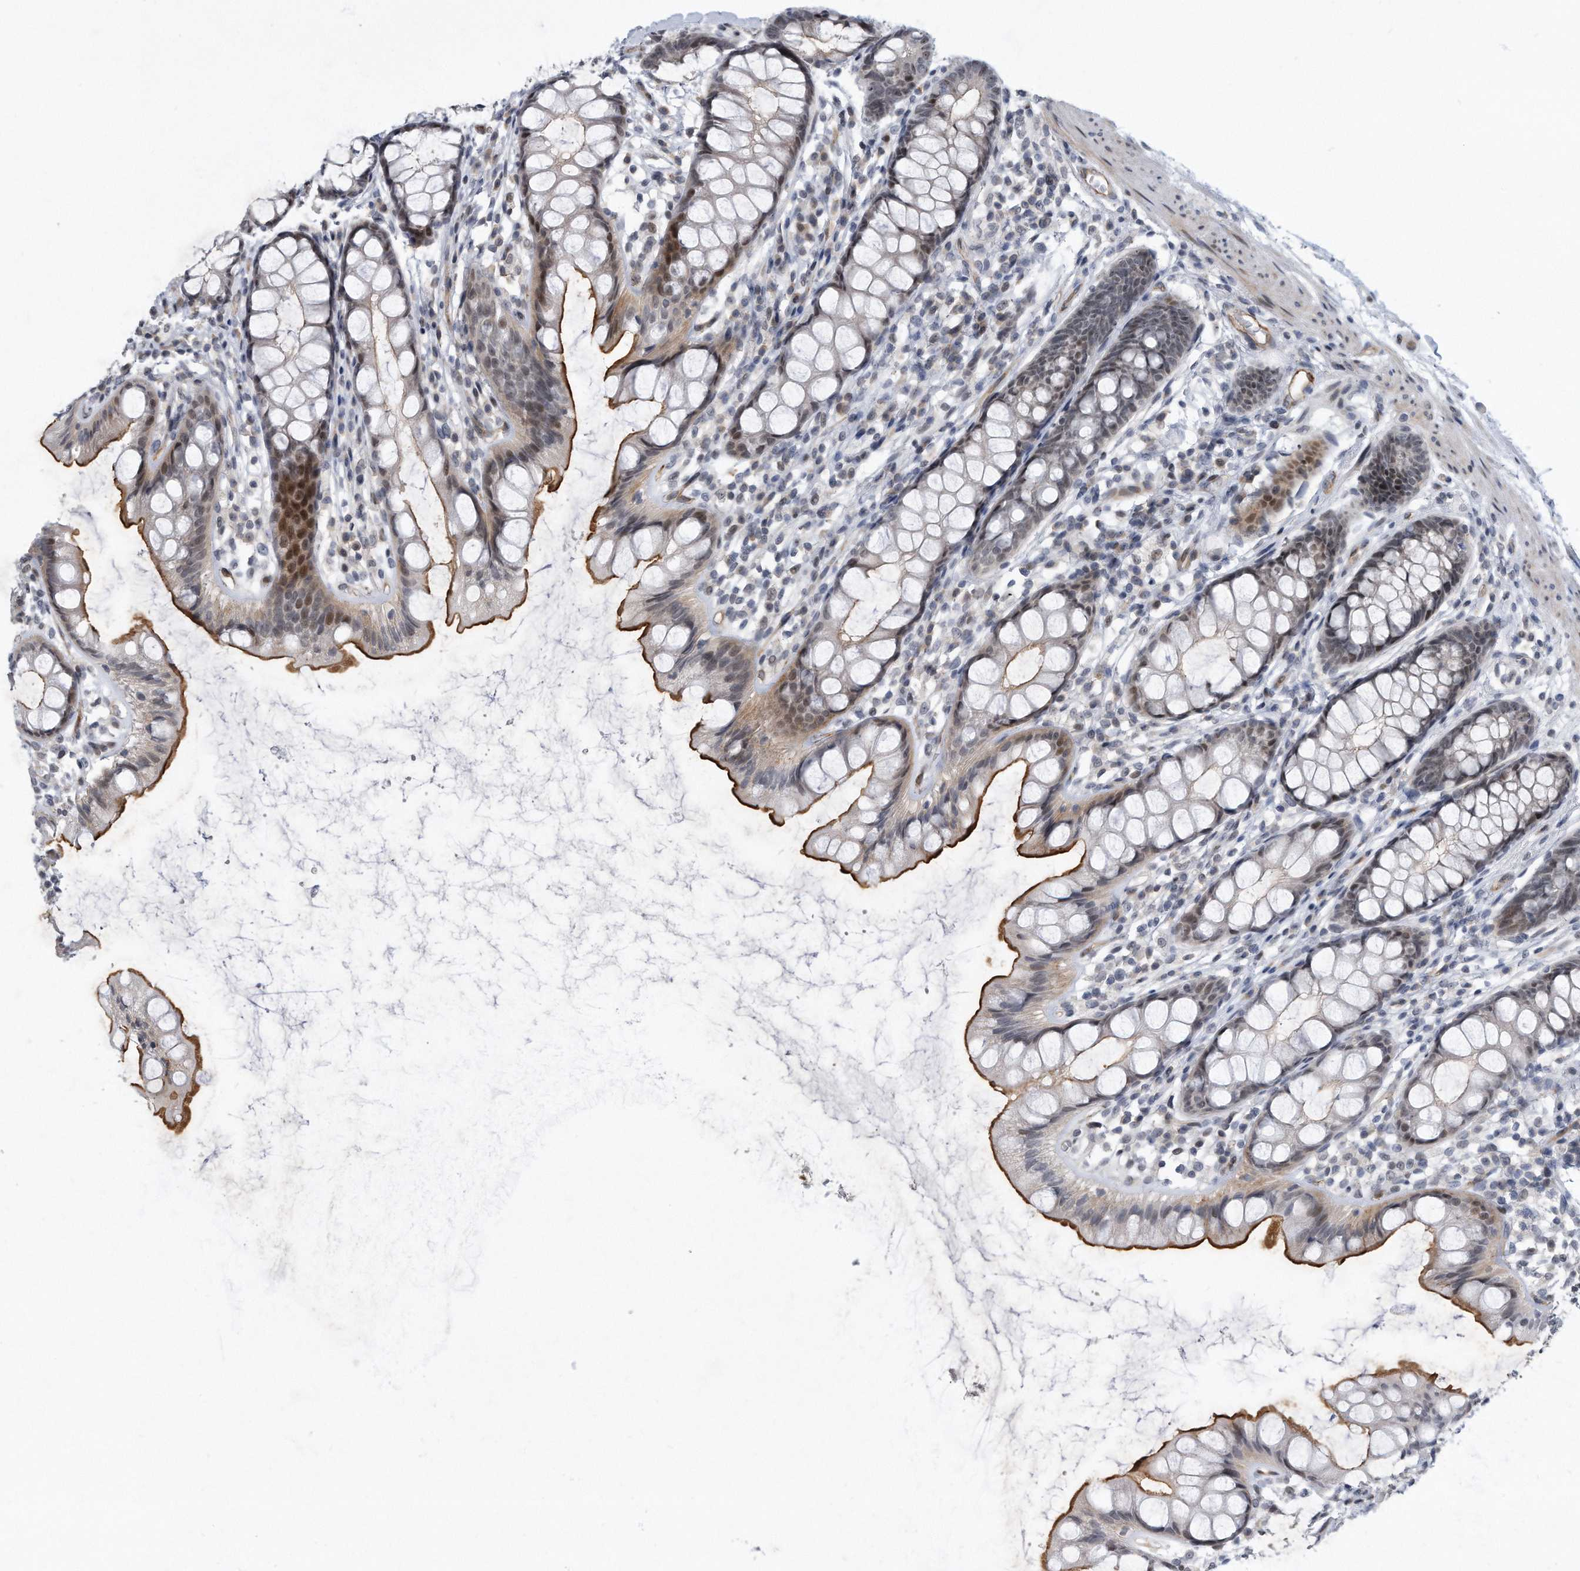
{"staining": {"intensity": "strong", "quantity": "25%-75%", "location": "cytoplasmic/membranous,nuclear"}, "tissue": "rectum", "cell_type": "Glandular cells", "image_type": "normal", "snomed": [{"axis": "morphology", "description": "Normal tissue, NOS"}, {"axis": "topography", "description": "Rectum"}], "caption": "IHC histopathology image of unremarkable rectum: rectum stained using immunohistochemistry reveals high levels of strong protein expression localized specifically in the cytoplasmic/membranous,nuclear of glandular cells, appearing as a cytoplasmic/membranous,nuclear brown color.", "gene": "PGBD2", "patient": {"sex": "female", "age": 65}}